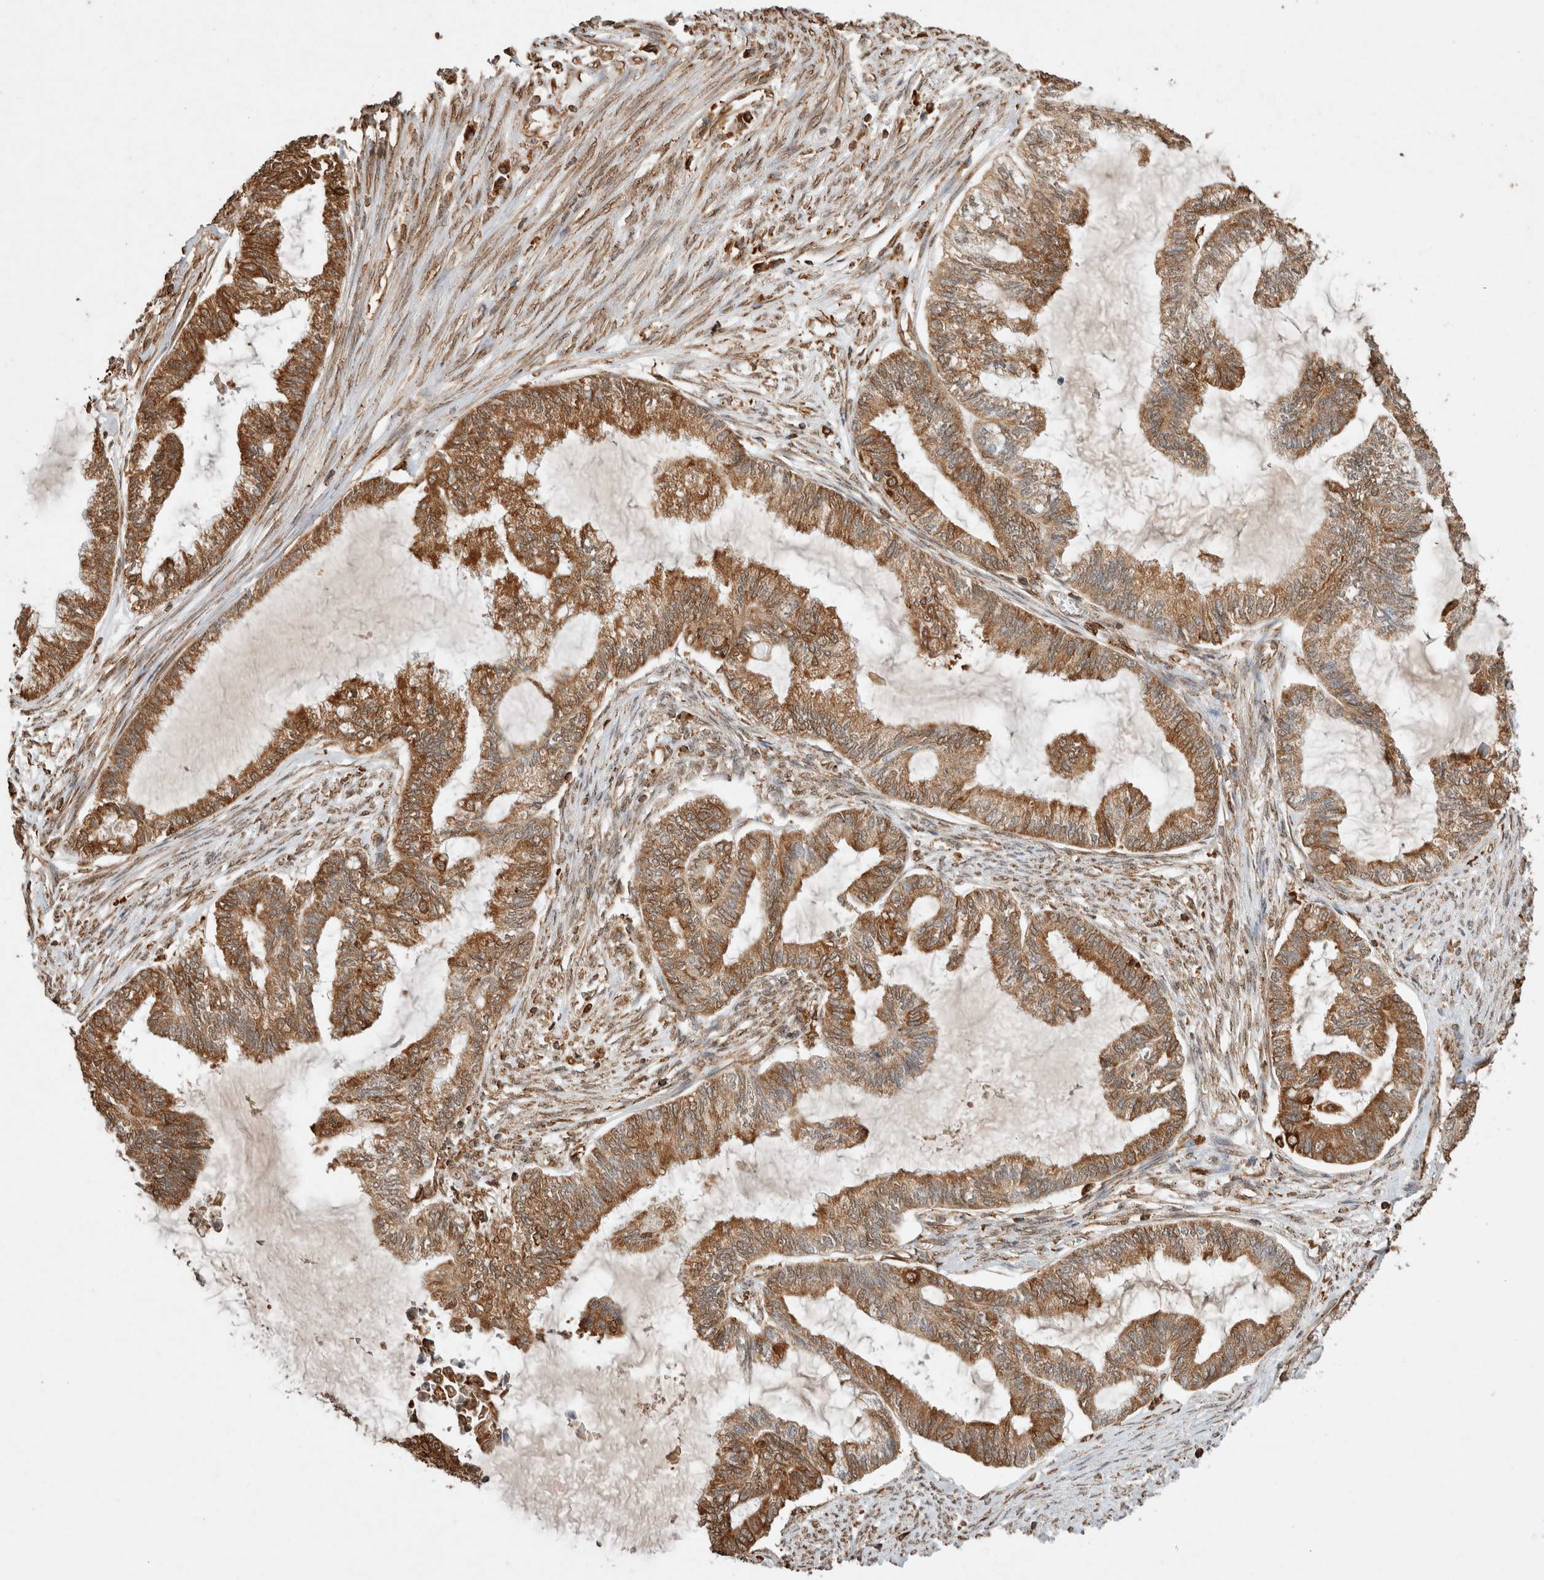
{"staining": {"intensity": "moderate", "quantity": ">75%", "location": "cytoplasmic/membranous"}, "tissue": "endometrial cancer", "cell_type": "Tumor cells", "image_type": "cancer", "snomed": [{"axis": "morphology", "description": "Adenocarcinoma, NOS"}, {"axis": "topography", "description": "Endometrium"}], "caption": "Protein expression by immunohistochemistry shows moderate cytoplasmic/membranous expression in about >75% of tumor cells in endometrial cancer. Nuclei are stained in blue.", "gene": "ERAP1", "patient": {"sex": "female", "age": 86}}